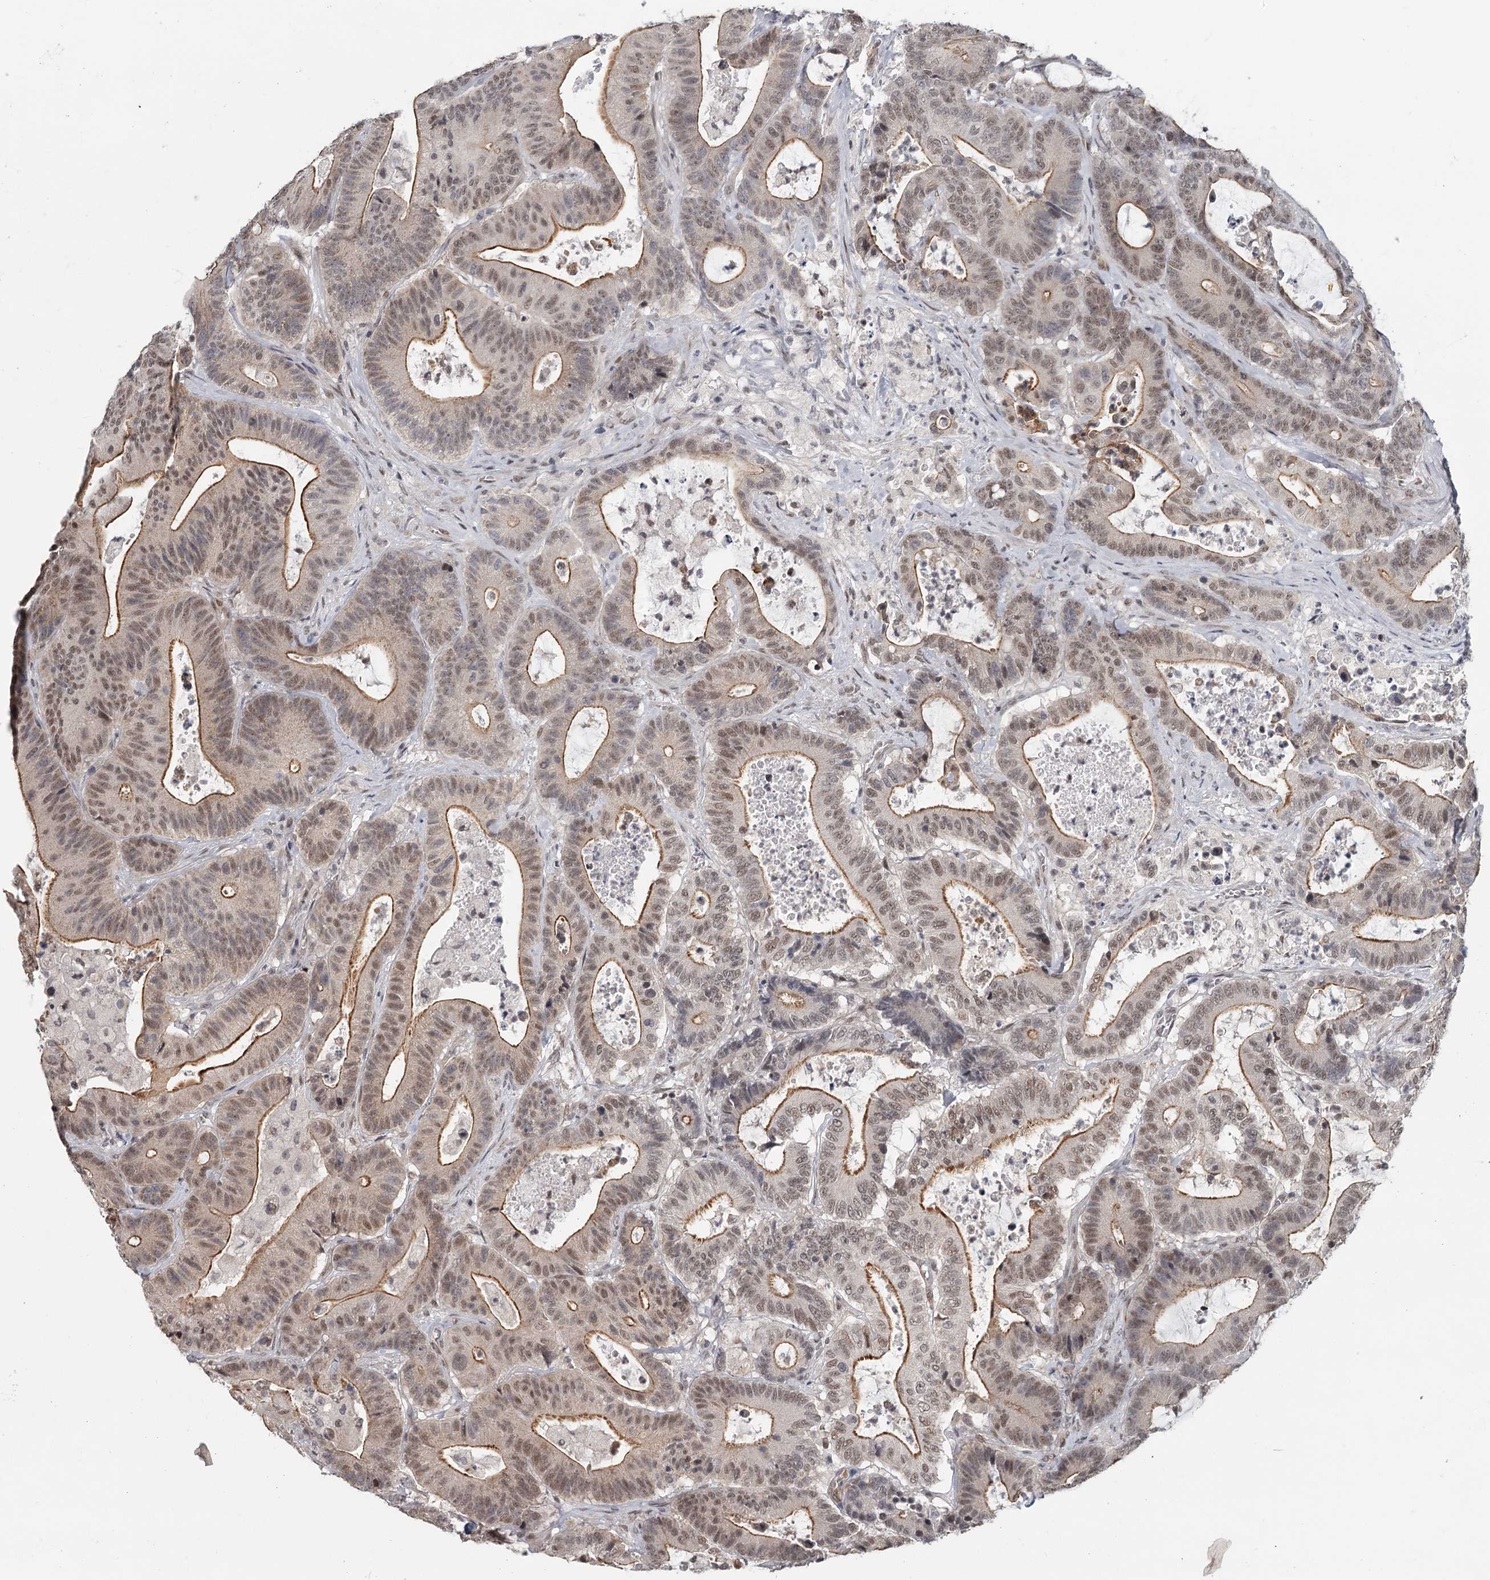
{"staining": {"intensity": "moderate", "quantity": ">75%", "location": "cytoplasmic/membranous,nuclear"}, "tissue": "colorectal cancer", "cell_type": "Tumor cells", "image_type": "cancer", "snomed": [{"axis": "morphology", "description": "Adenocarcinoma, NOS"}, {"axis": "topography", "description": "Colon"}], "caption": "Immunohistochemistry of human colorectal cancer displays medium levels of moderate cytoplasmic/membranous and nuclear positivity in about >75% of tumor cells. Using DAB (3,3'-diaminobenzidine) (brown) and hematoxylin (blue) stains, captured at high magnification using brightfield microscopy.", "gene": "FAM13C", "patient": {"sex": "female", "age": 84}}